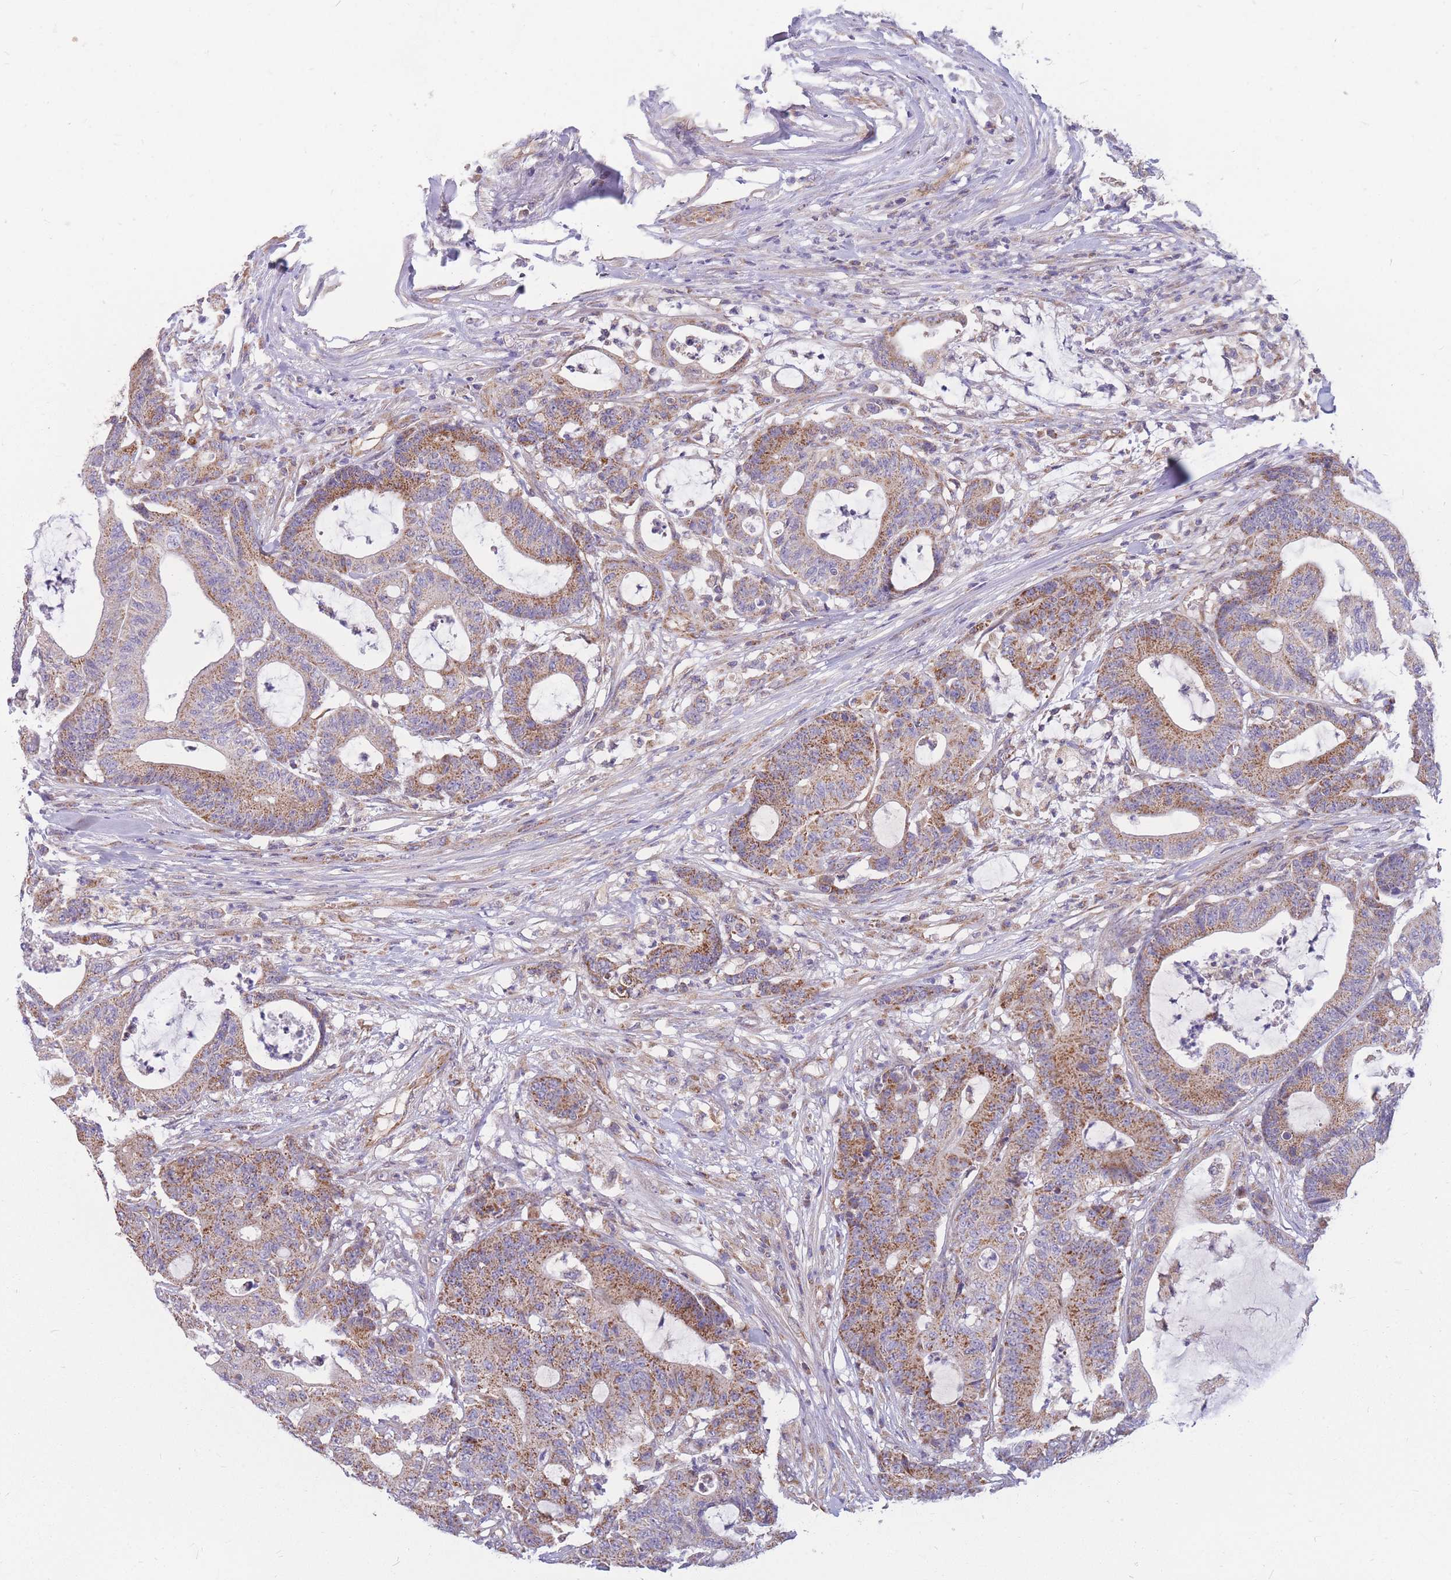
{"staining": {"intensity": "moderate", "quantity": ">75%", "location": "cytoplasmic/membranous"}, "tissue": "colorectal cancer", "cell_type": "Tumor cells", "image_type": "cancer", "snomed": [{"axis": "morphology", "description": "Adenocarcinoma, NOS"}, {"axis": "topography", "description": "Colon"}], "caption": "Immunohistochemical staining of colorectal cancer (adenocarcinoma) exhibits medium levels of moderate cytoplasmic/membranous expression in approximately >75% of tumor cells. (IHC, brightfield microscopy, high magnification).", "gene": "MRPS9", "patient": {"sex": "female", "age": 84}}